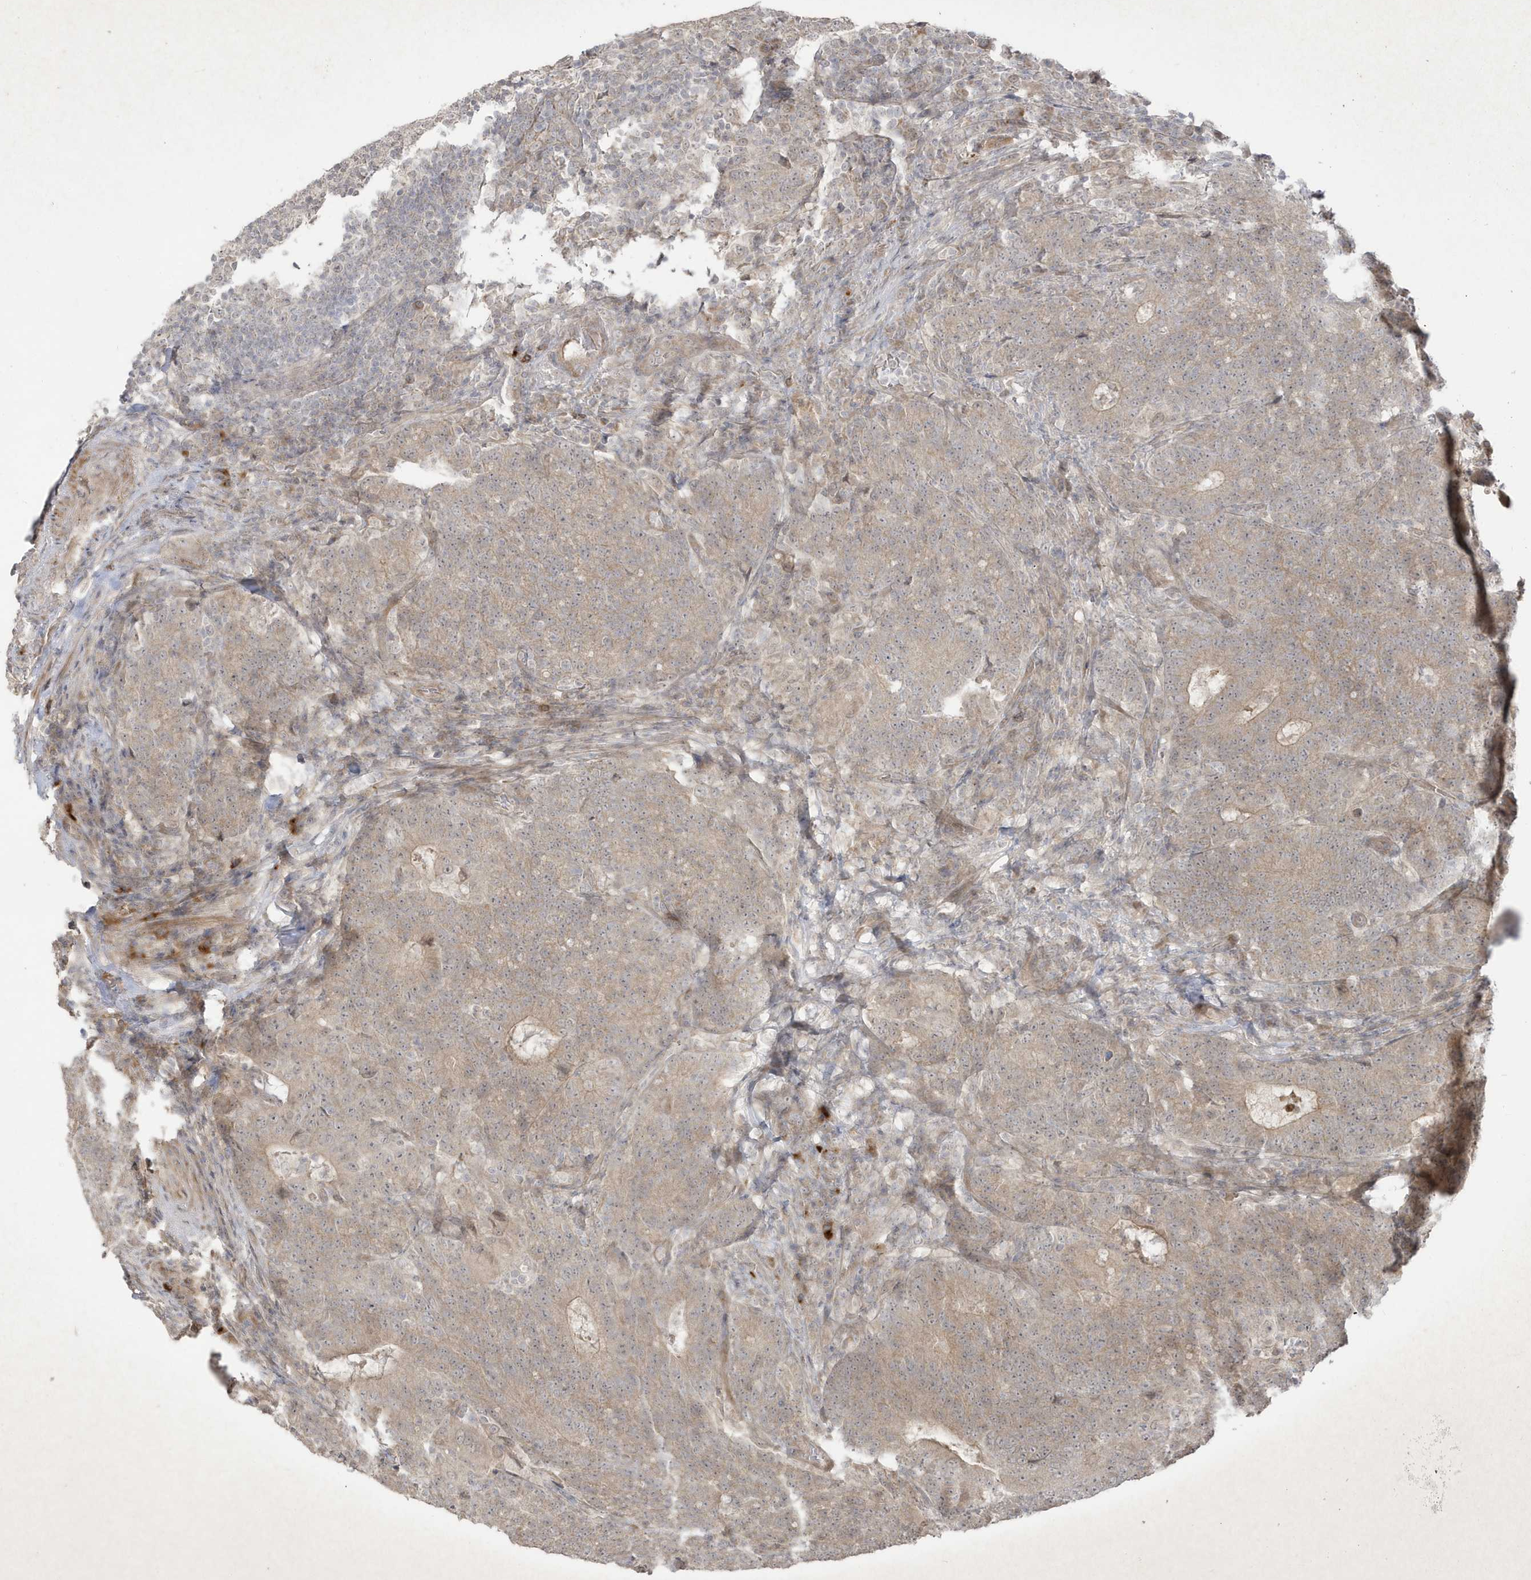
{"staining": {"intensity": "weak", "quantity": "<25%", "location": "cytoplasmic/membranous"}, "tissue": "colorectal cancer", "cell_type": "Tumor cells", "image_type": "cancer", "snomed": [{"axis": "morphology", "description": "Normal tissue, NOS"}, {"axis": "morphology", "description": "Adenocarcinoma, NOS"}, {"axis": "topography", "description": "Colon"}], "caption": "Tumor cells are negative for protein expression in human colorectal cancer (adenocarcinoma).", "gene": "FAM83C", "patient": {"sex": "female", "age": 75}}